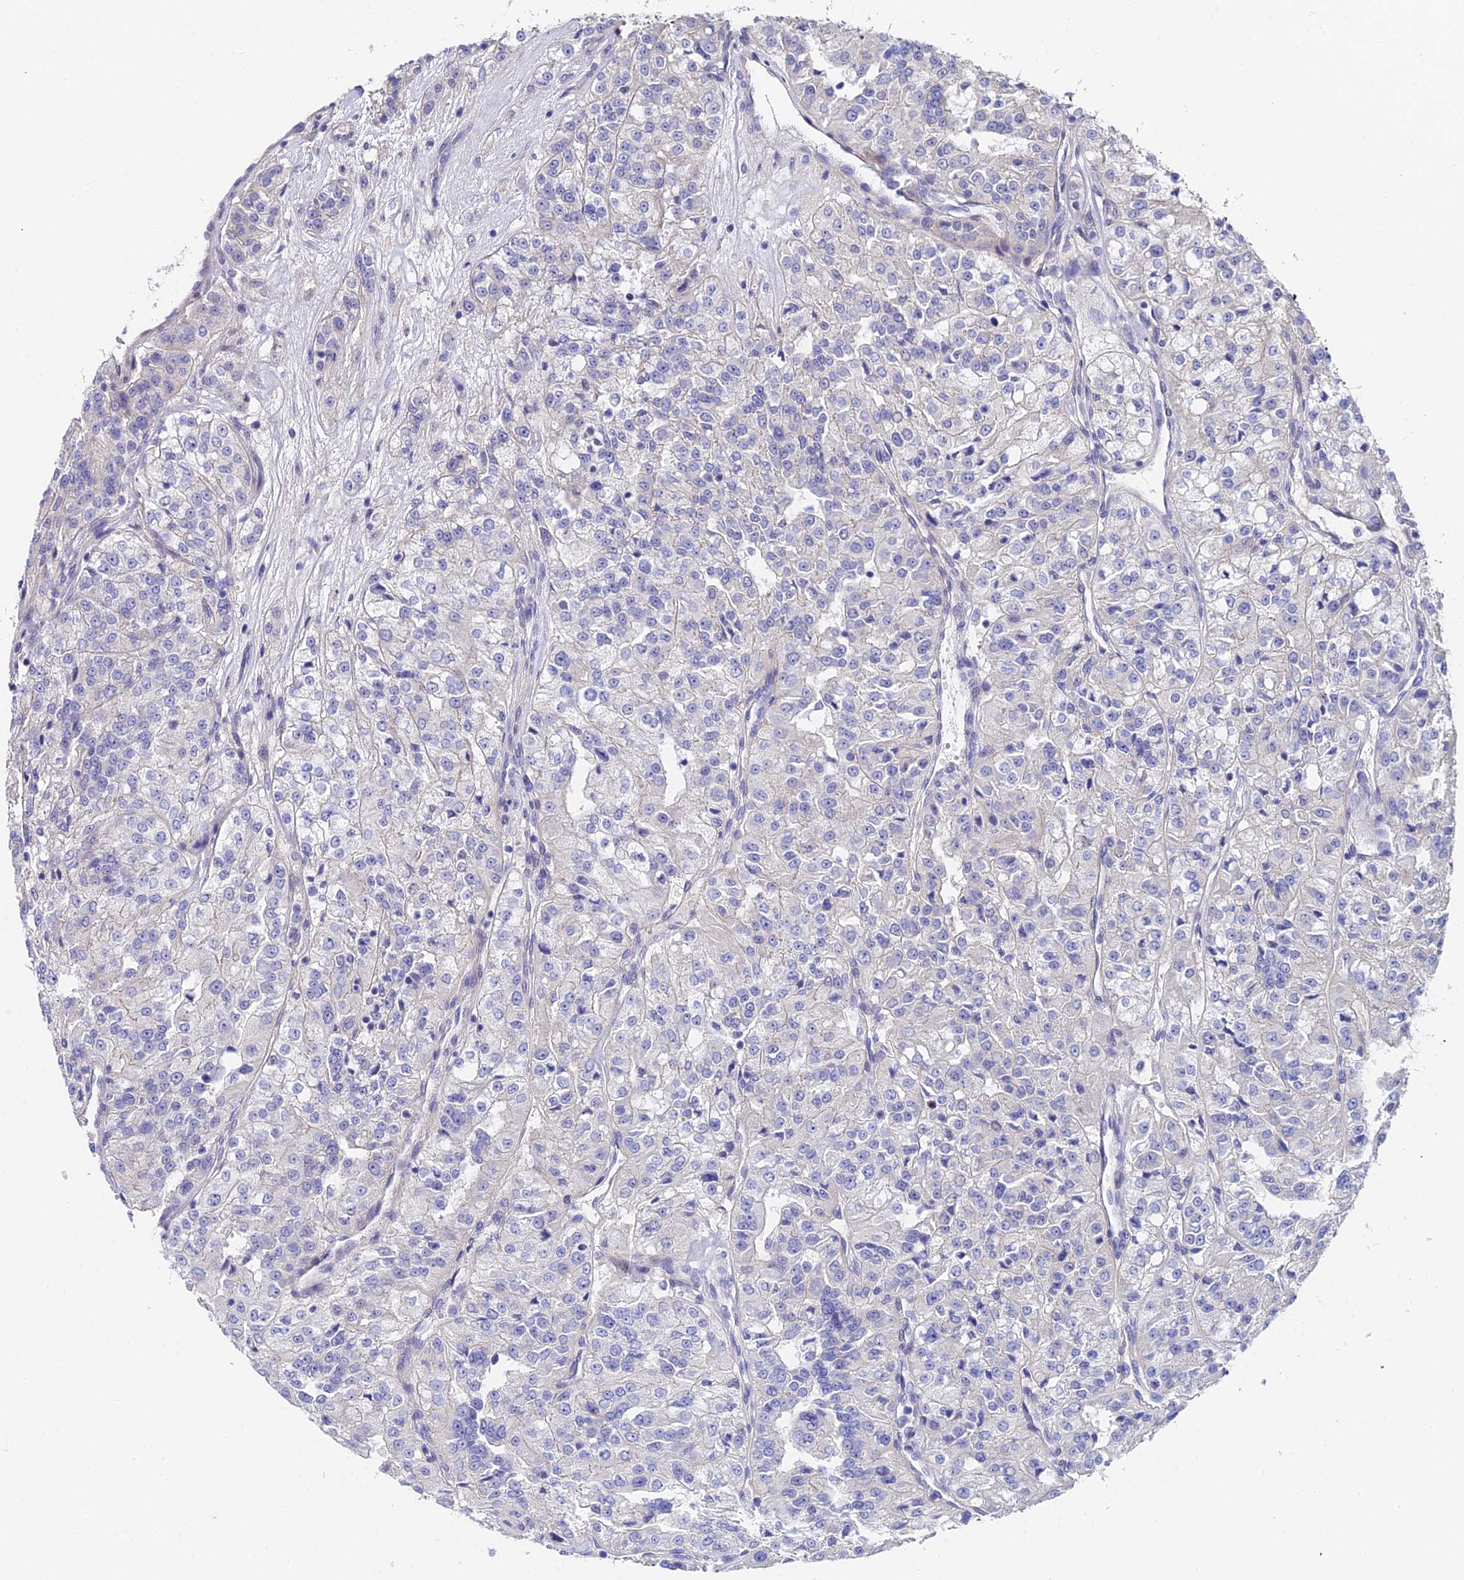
{"staining": {"intensity": "negative", "quantity": "none", "location": "none"}, "tissue": "renal cancer", "cell_type": "Tumor cells", "image_type": "cancer", "snomed": [{"axis": "morphology", "description": "Adenocarcinoma, NOS"}, {"axis": "topography", "description": "Kidney"}], "caption": "Human renal cancer stained for a protein using IHC displays no staining in tumor cells.", "gene": "TRIM24", "patient": {"sex": "female", "age": 63}}